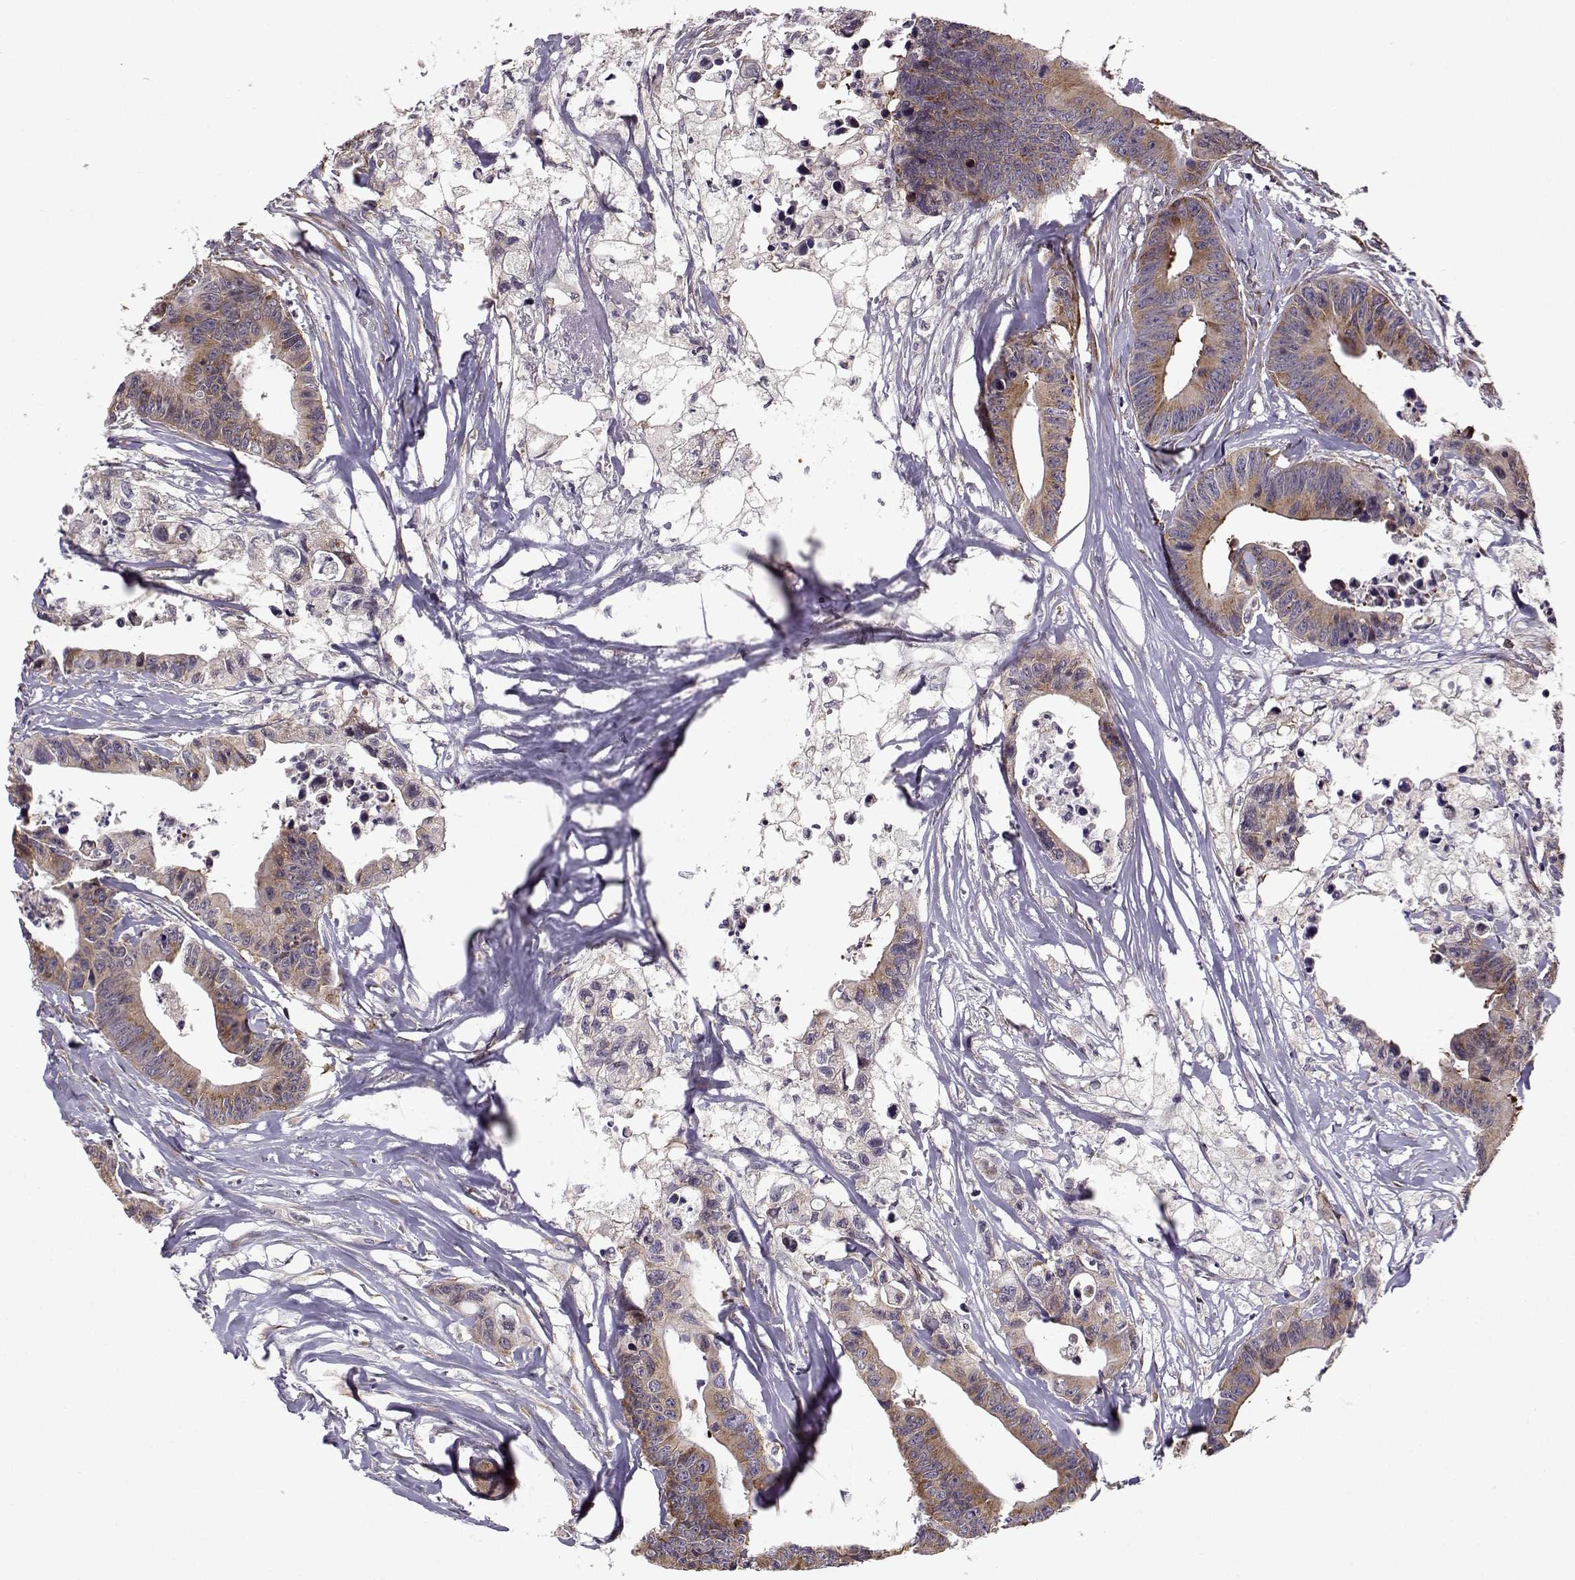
{"staining": {"intensity": "strong", "quantity": ">75%", "location": "cytoplasmic/membranous"}, "tissue": "colorectal cancer", "cell_type": "Tumor cells", "image_type": "cancer", "snomed": [{"axis": "morphology", "description": "Adenocarcinoma, NOS"}, {"axis": "topography", "description": "Colon"}], "caption": "Protein expression analysis of colorectal cancer (adenocarcinoma) exhibits strong cytoplasmic/membranous staining in approximately >75% of tumor cells. The protein of interest is stained brown, and the nuclei are stained in blue (DAB IHC with brightfield microscopy, high magnification).", "gene": "RPL31", "patient": {"sex": "female", "age": 87}}